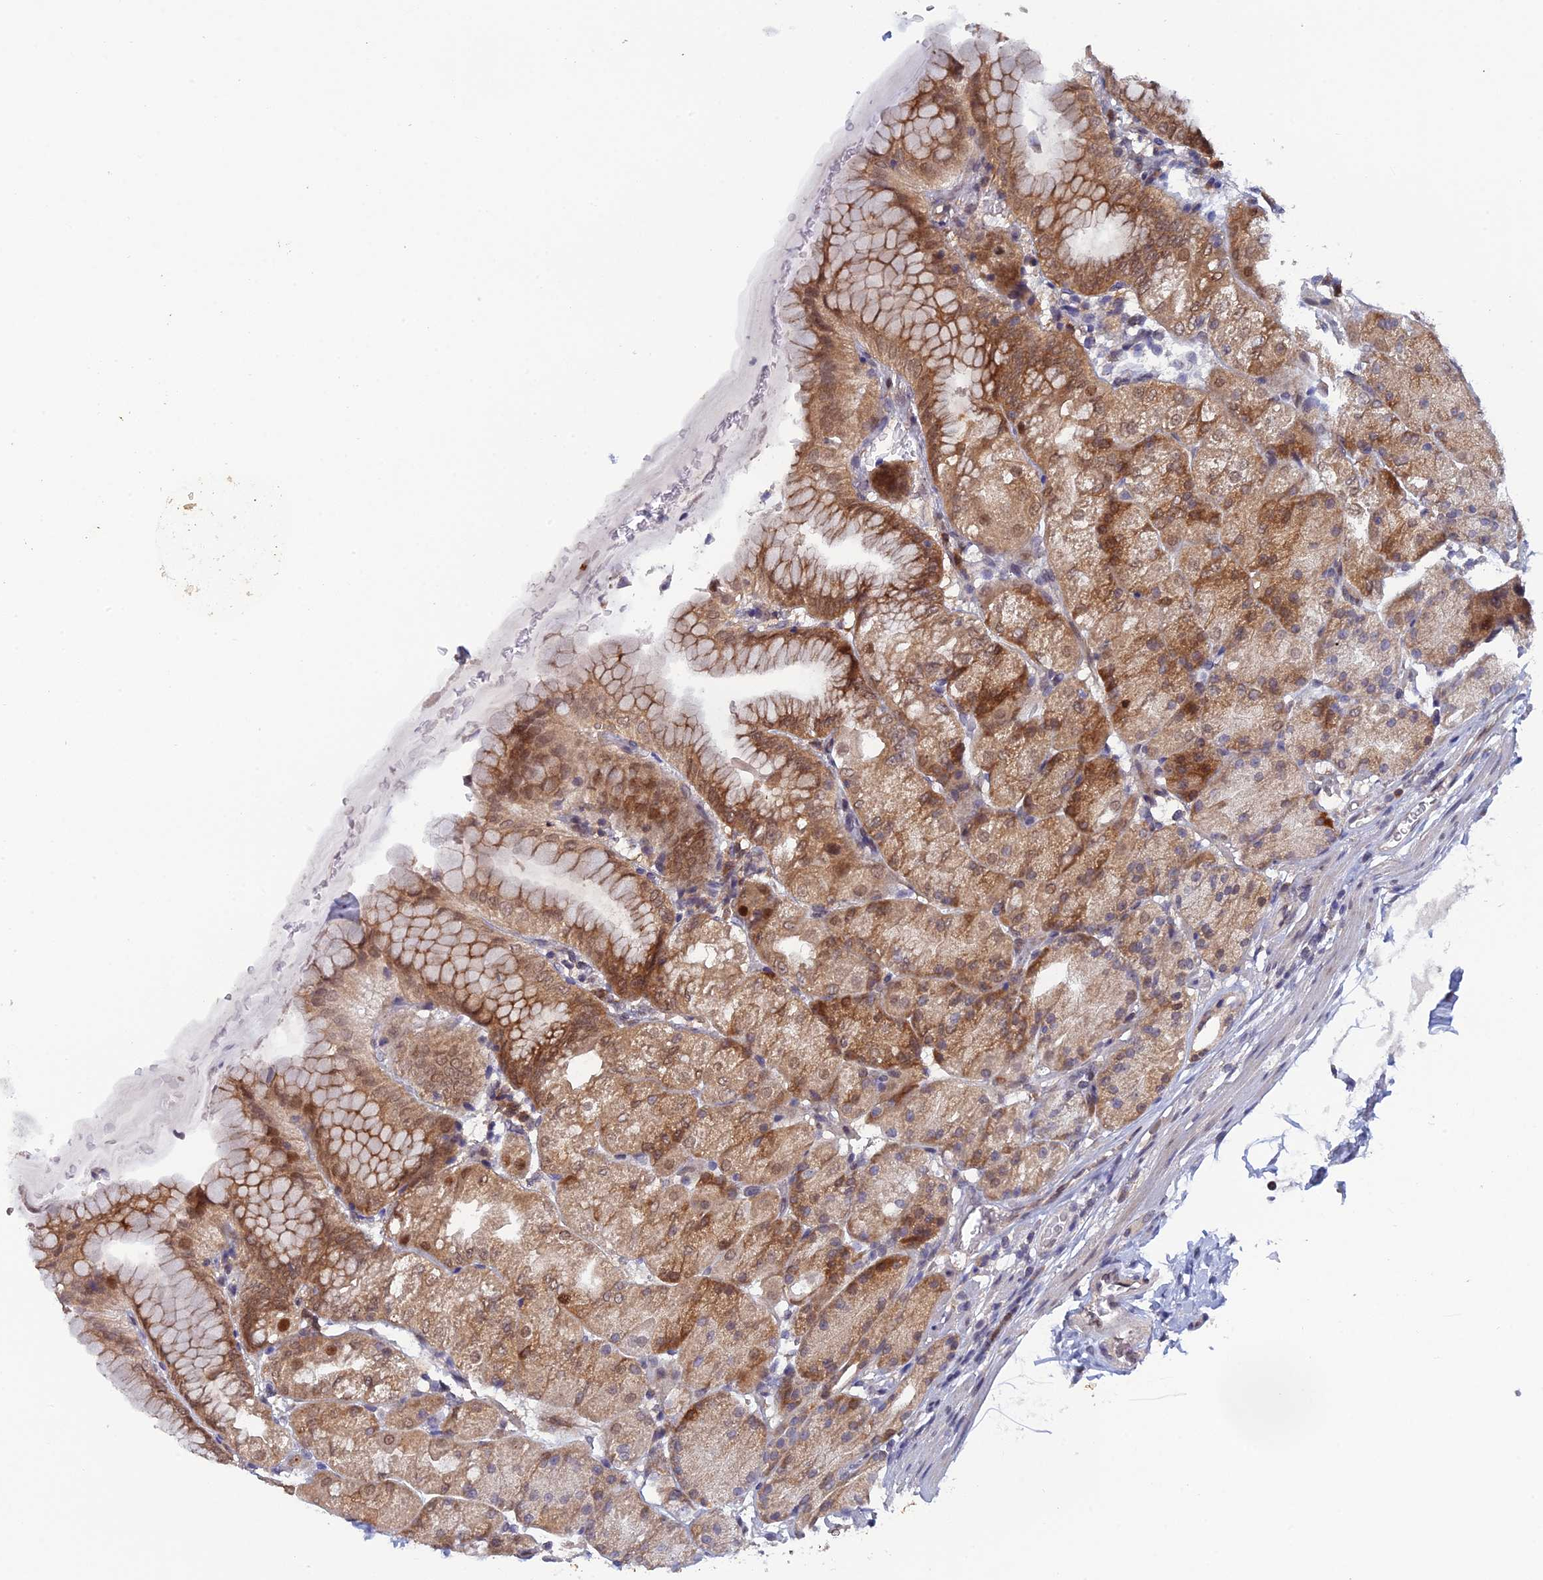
{"staining": {"intensity": "moderate", "quantity": "25%-75%", "location": "cytoplasmic/membranous,nuclear"}, "tissue": "stomach", "cell_type": "Glandular cells", "image_type": "normal", "snomed": [{"axis": "morphology", "description": "Normal tissue, NOS"}, {"axis": "topography", "description": "Stomach, upper"}, {"axis": "topography", "description": "Stomach, lower"}], "caption": "Human stomach stained with a brown dye displays moderate cytoplasmic/membranous,nuclear positive staining in approximately 25%-75% of glandular cells.", "gene": "SRA1", "patient": {"sex": "male", "age": 62}}